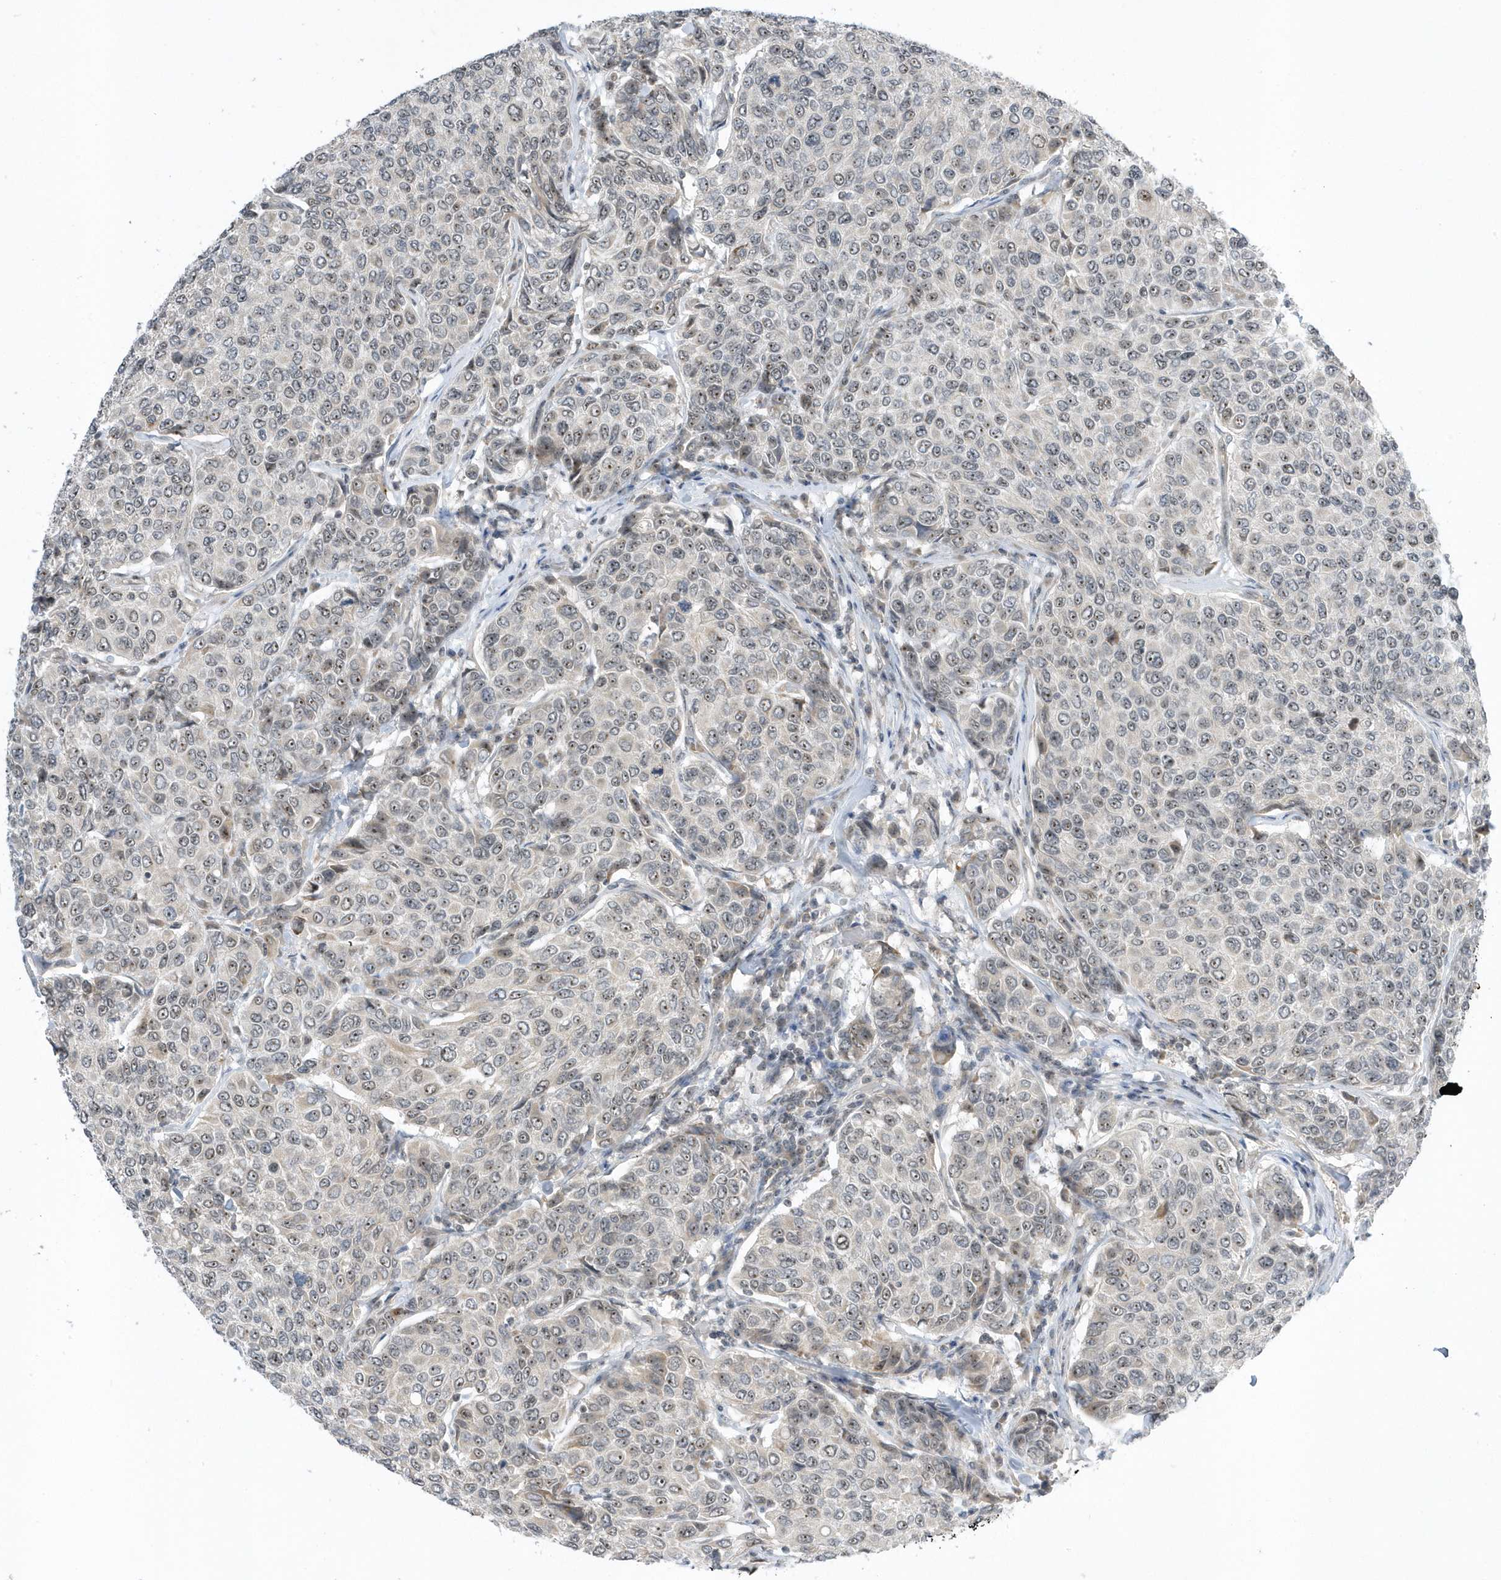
{"staining": {"intensity": "weak", "quantity": "25%-75%", "location": "nuclear"}, "tissue": "breast cancer", "cell_type": "Tumor cells", "image_type": "cancer", "snomed": [{"axis": "morphology", "description": "Duct carcinoma"}, {"axis": "topography", "description": "Breast"}], "caption": "Intraductal carcinoma (breast) stained for a protein shows weak nuclear positivity in tumor cells.", "gene": "ZNF740", "patient": {"sex": "female", "age": 55}}